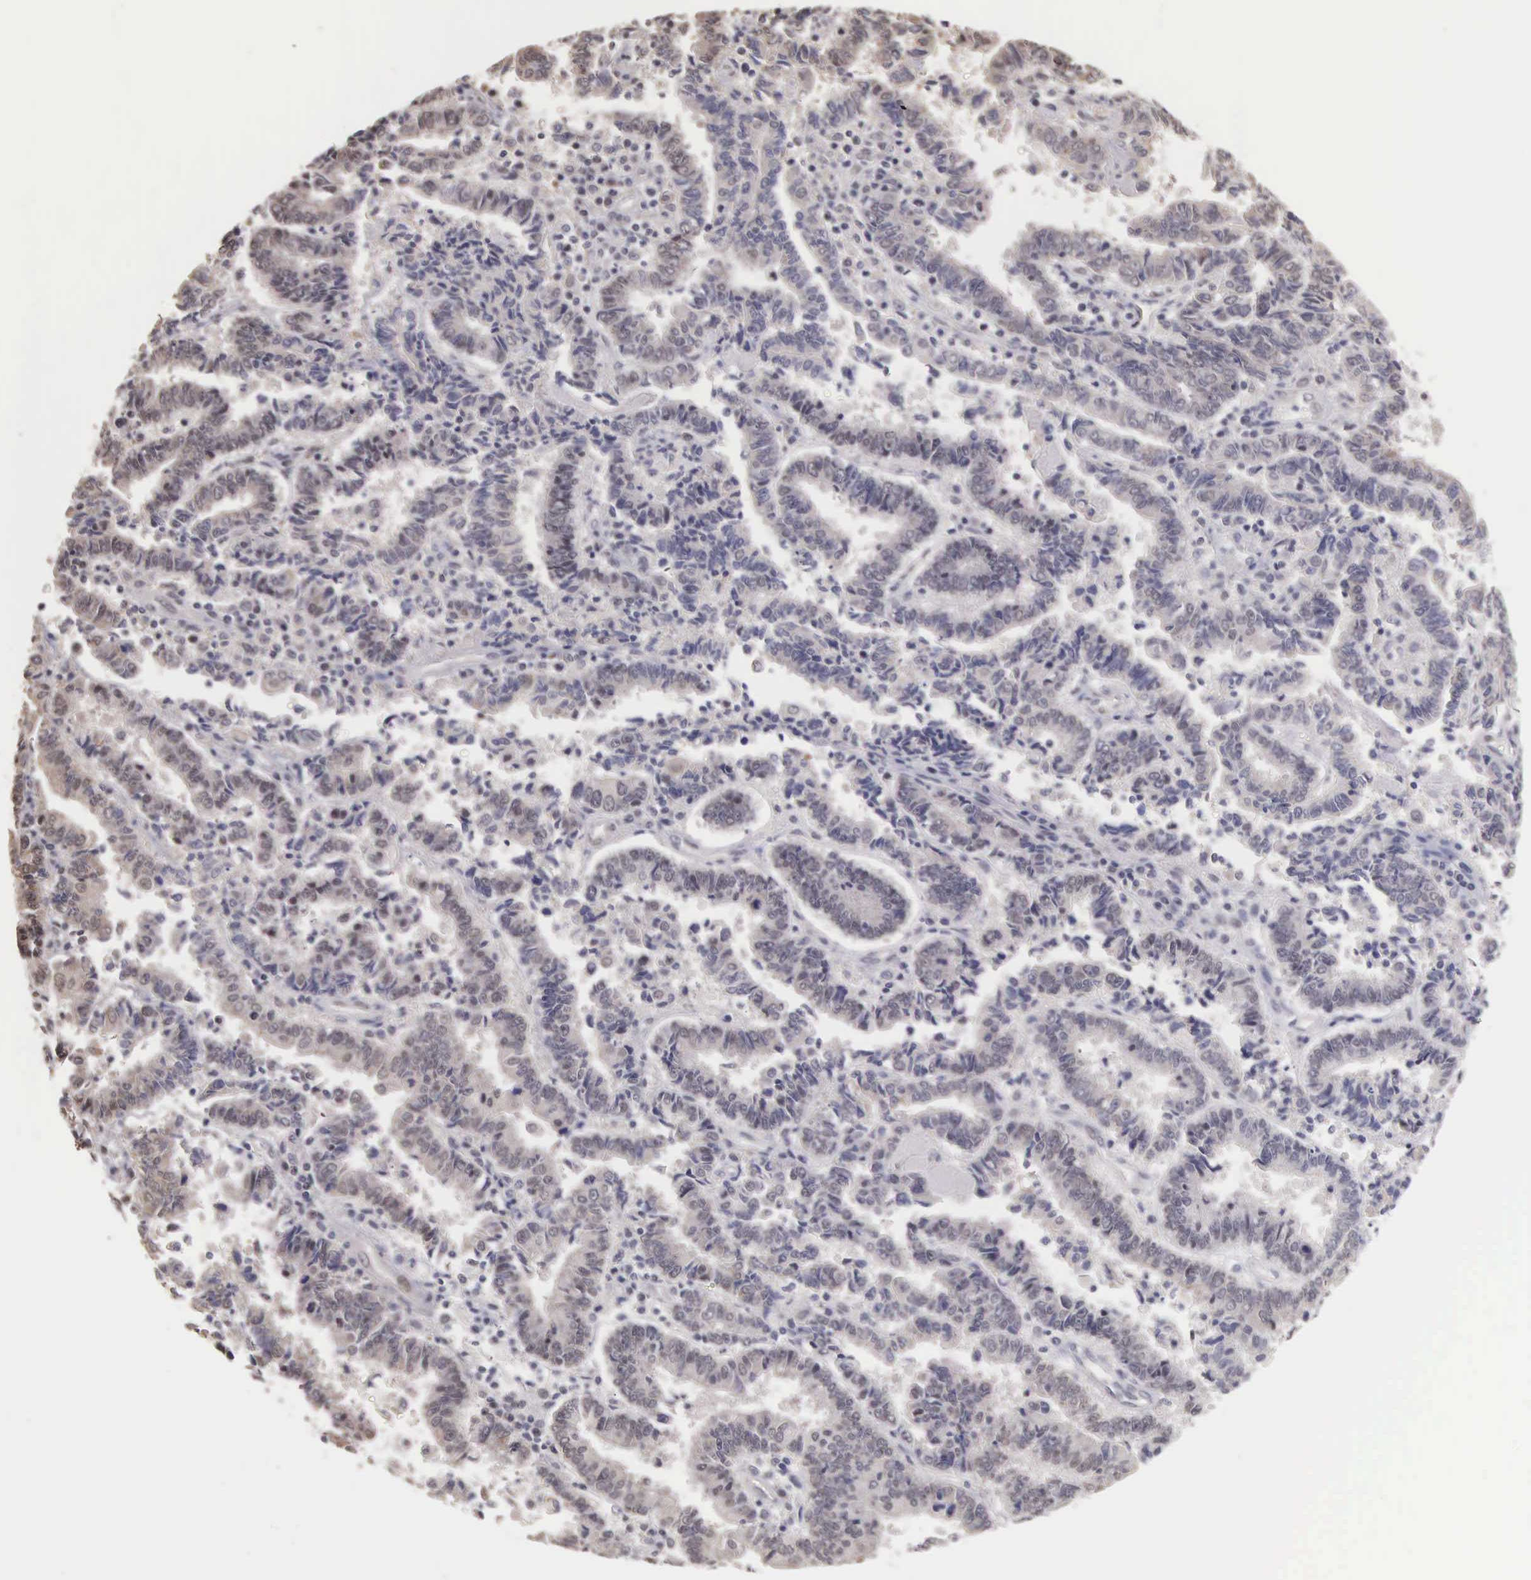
{"staining": {"intensity": "weak", "quantity": "<25%", "location": "cytoplasmic/membranous"}, "tissue": "endometrial cancer", "cell_type": "Tumor cells", "image_type": "cancer", "snomed": [{"axis": "morphology", "description": "Adenocarcinoma, NOS"}, {"axis": "topography", "description": "Endometrium"}], "caption": "DAB immunohistochemical staining of human adenocarcinoma (endometrial) displays no significant expression in tumor cells. (DAB (3,3'-diaminobenzidine) IHC with hematoxylin counter stain).", "gene": "HMGXB4", "patient": {"sex": "female", "age": 75}}